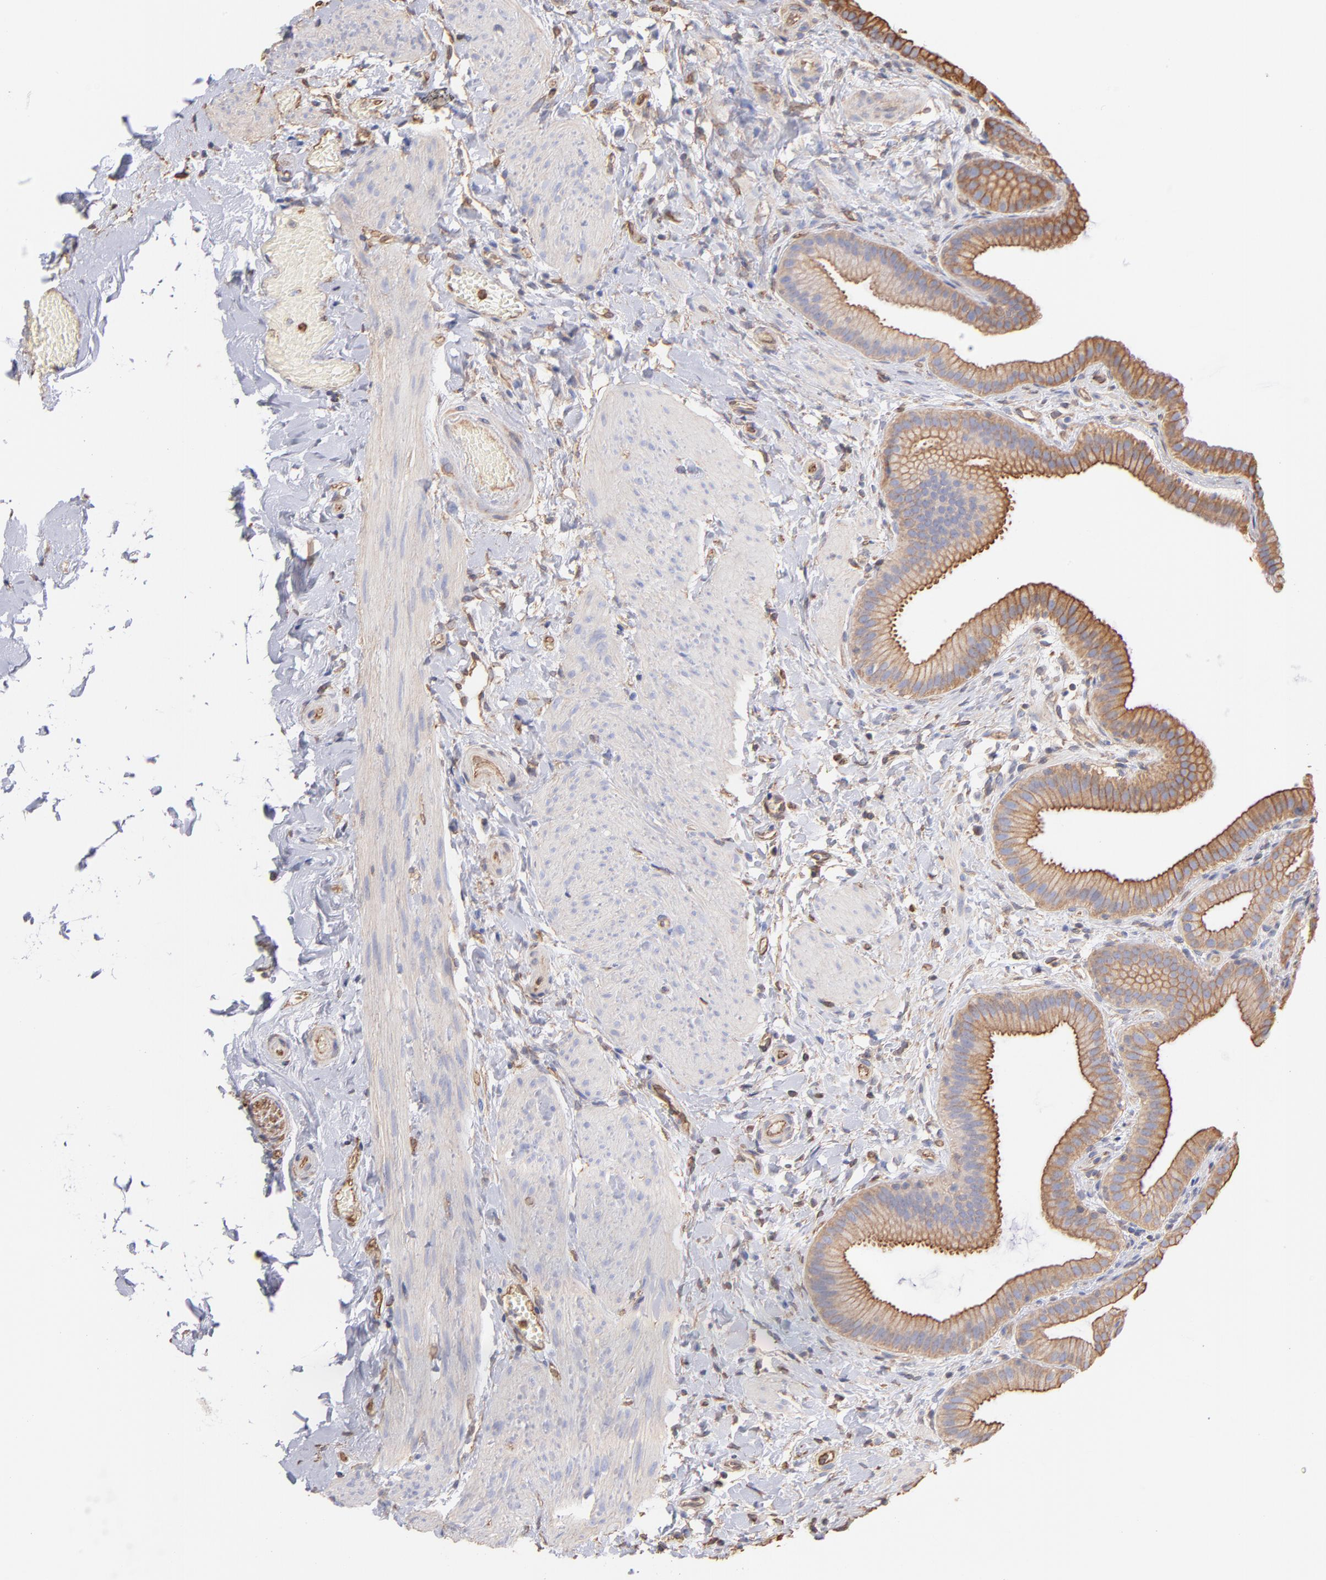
{"staining": {"intensity": "moderate", "quantity": ">75%", "location": "cytoplasmic/membranous"}, "tissue": "gallbladder", "cell_type": "Glandular cells", "image_type": "normal", "snomed": [{"axis": "morphology", "description": "Normal tissue, NOS"}, {"axis": "topography", "description": "Gallbladder"}], "caption": "This micrograph reveals normal gallbladder stained with IHC to label a protein in brown. The cytoplasmic/membranous of glandular cells show moderate positivity for the protein. Nuclei are counter-stained blue.", "gene": "PLEC", "patient": {"sex": "female", "age": 63}}